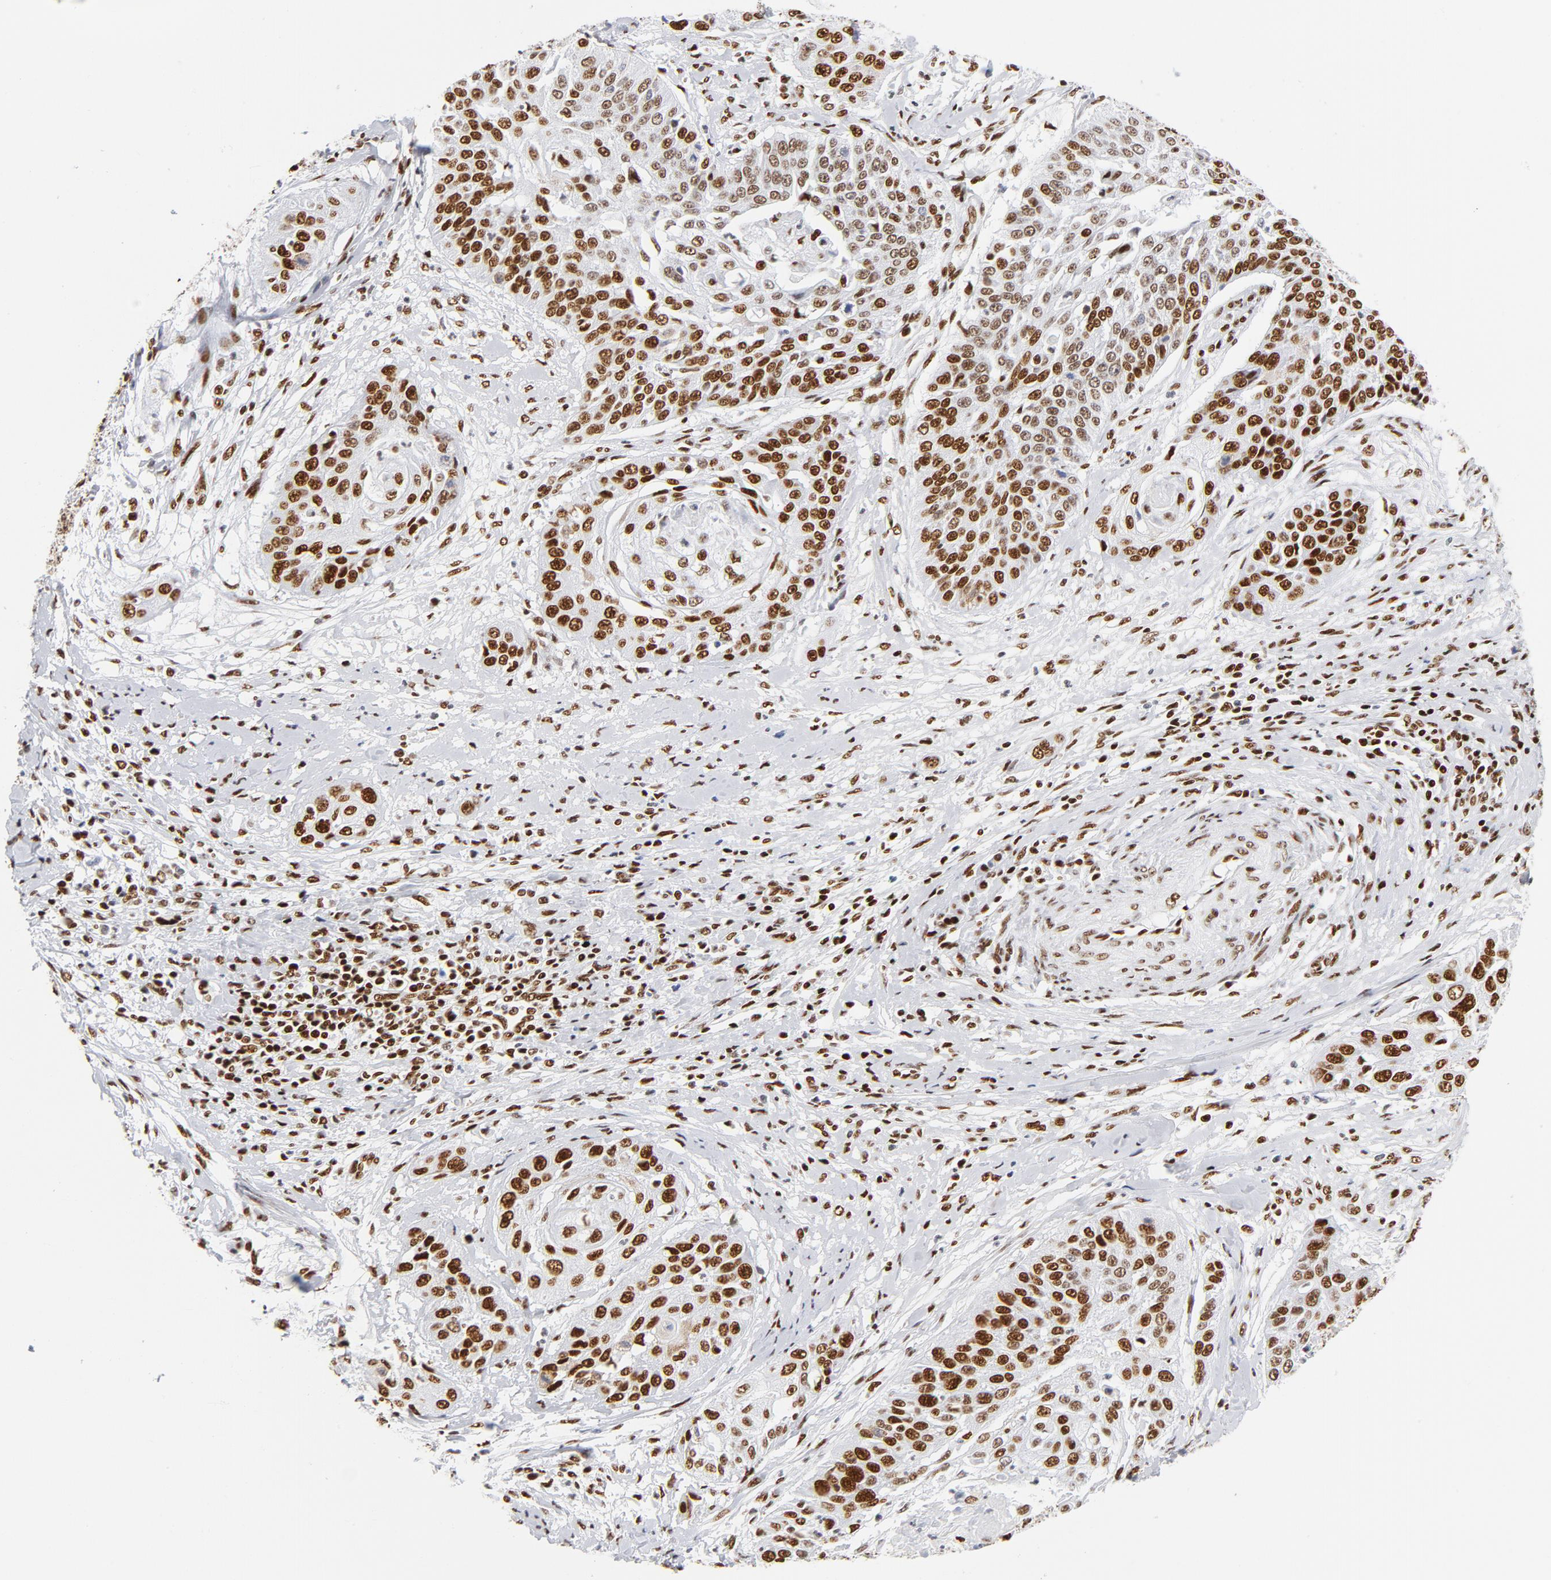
{"staining": {"intensity": "strong", "quantity": ">75%", "location": "nuclear"}, "tissue": "cervical cancer", "cell_type": "Tumor cells", "image_type": "cancer", "snomed": [{"axis": "morphology", "description": "Squamous cell carcinoma, NOS"}, {"axis": "topography", "description": "Cervix"}], "caption": "Immunohistochemistry image of cervical cancer stained for a protein (brown), which reveals high levels of strong nuclear positivity in about >75% of tumor cells.", "gene": "XRCC5", "patient": {"sex": "female", "age": 64}}